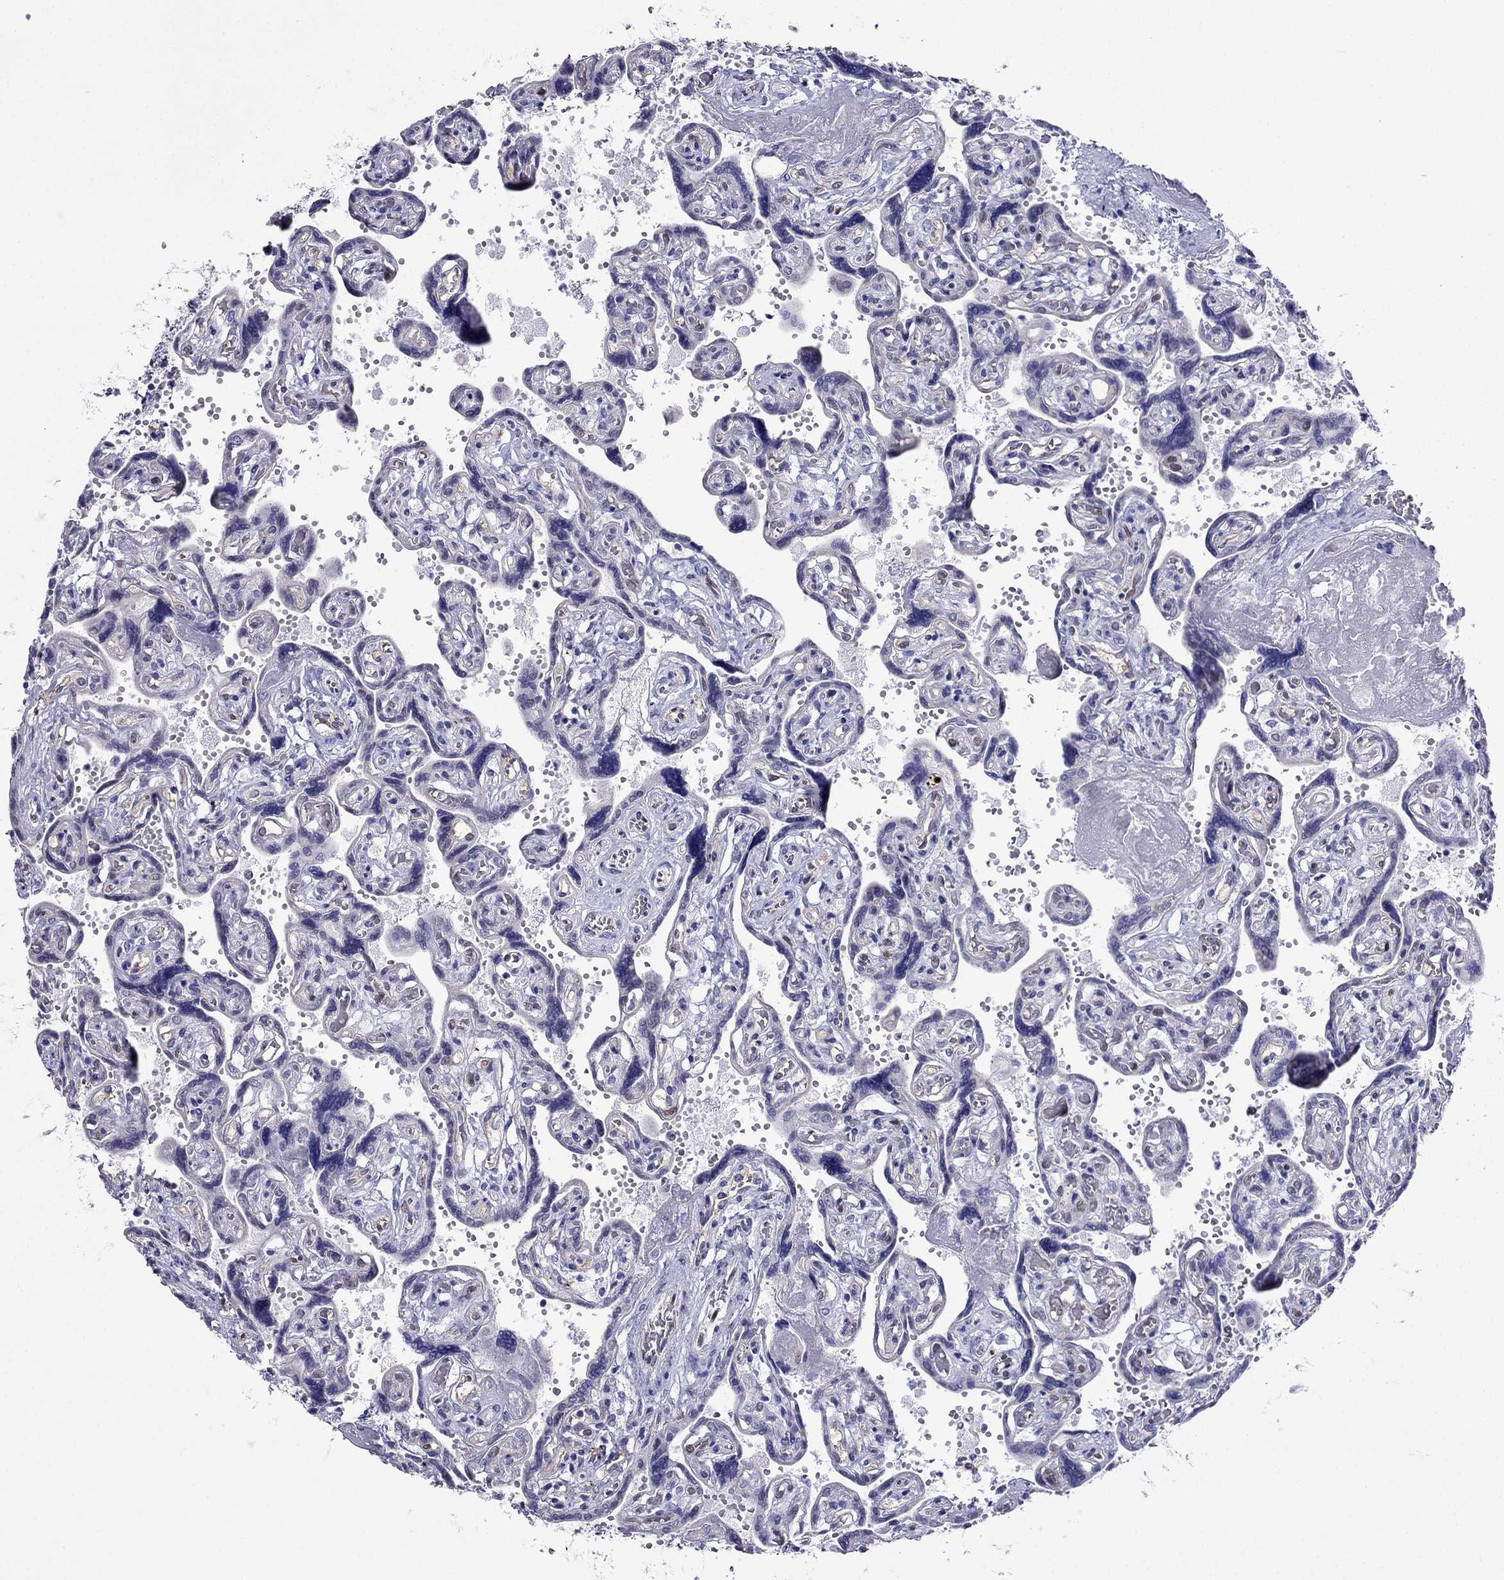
{"staining": {"intensity": "weak", "quantity": "<25%", "location": "nuclear"}, "tissue": "placenta", "cell_type": "Decidual cells", "image_type": "normal", "snomed": [{"axis": "morphology", "description": "Normal tissue, NOS"}, {"axis": "topography", "description": "Placenta"}], "caption": "This is a image of immunohistochemistry (IHC) staining of benign placenta, which shows no staining in decidual cells. The staining was performed using DAB (3,3'-diaminobenzidine) to visualize the protein expression in brown, while the nuclei were stained in blue with hematoxylin (Magnification: 20x).", "gene": "PPM1G", "patient": {"sex": "female", "age": 32}}